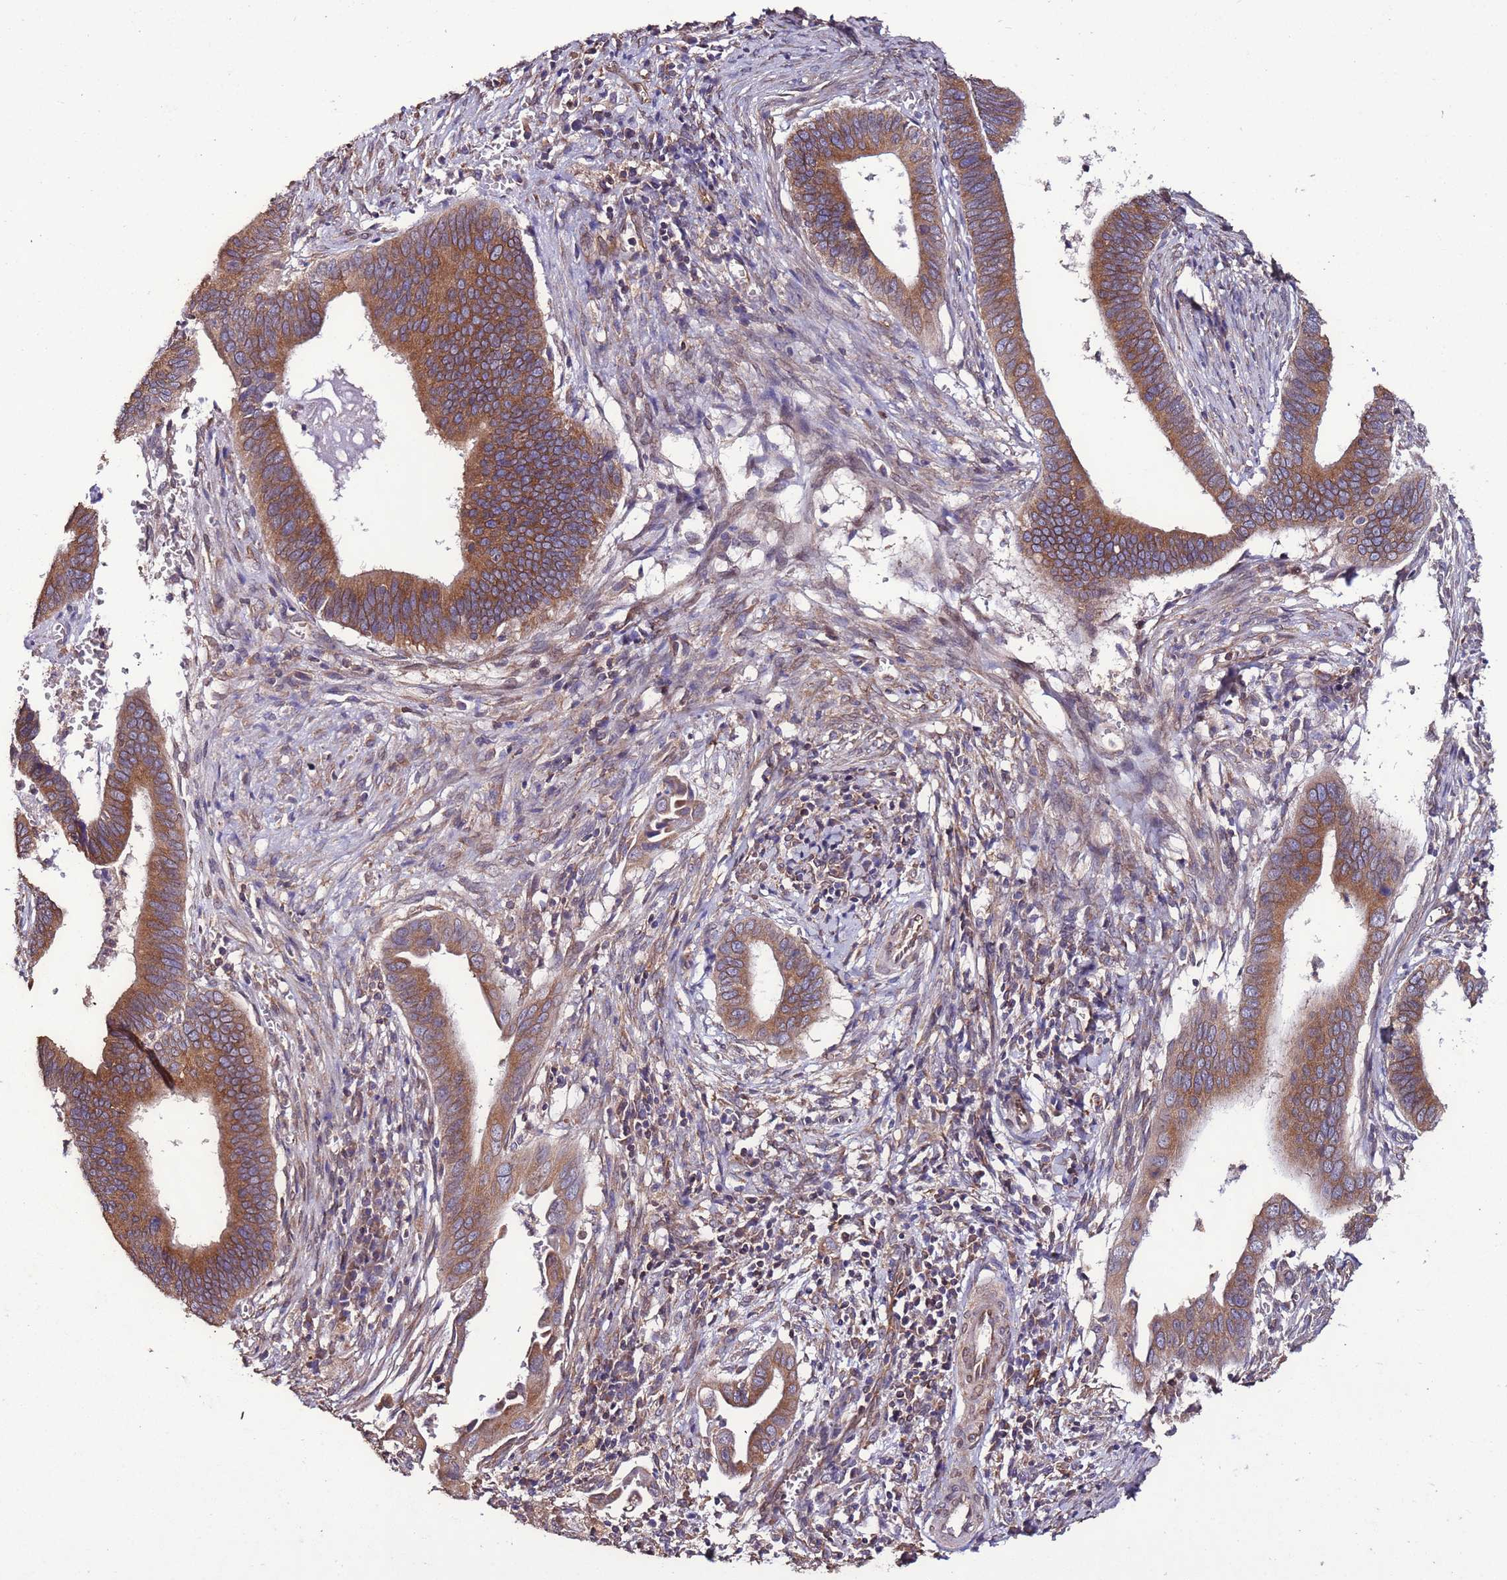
{"staining": {"intensity": "moderate", "quantity": ">75%", "location": "cytoplasmic/membranous"}, "tissue": "cervical cancer", "cell_type": "Tumor cells", "image_type": "cancer", "snomed": [{"axis": "morphology", "description": "Adenocarcinoma, NOS"}, {"axis": "topography", "description": "Cervix"}], "caption": "Immunohistochemistry (IHC) histopathology image of neoplastic tissue: cervical cancer (adenocarcinoma) stained using immunohistochemistry (IHC) exhibits medium levels of moderate protein expression localized specifically in the cytoplasmic/membranous of tumor cells, appearing as a cytoplasmic/membranous brown color.", "gene": "SLC41A3", "patient": {"sex": "female", "age": 42}}